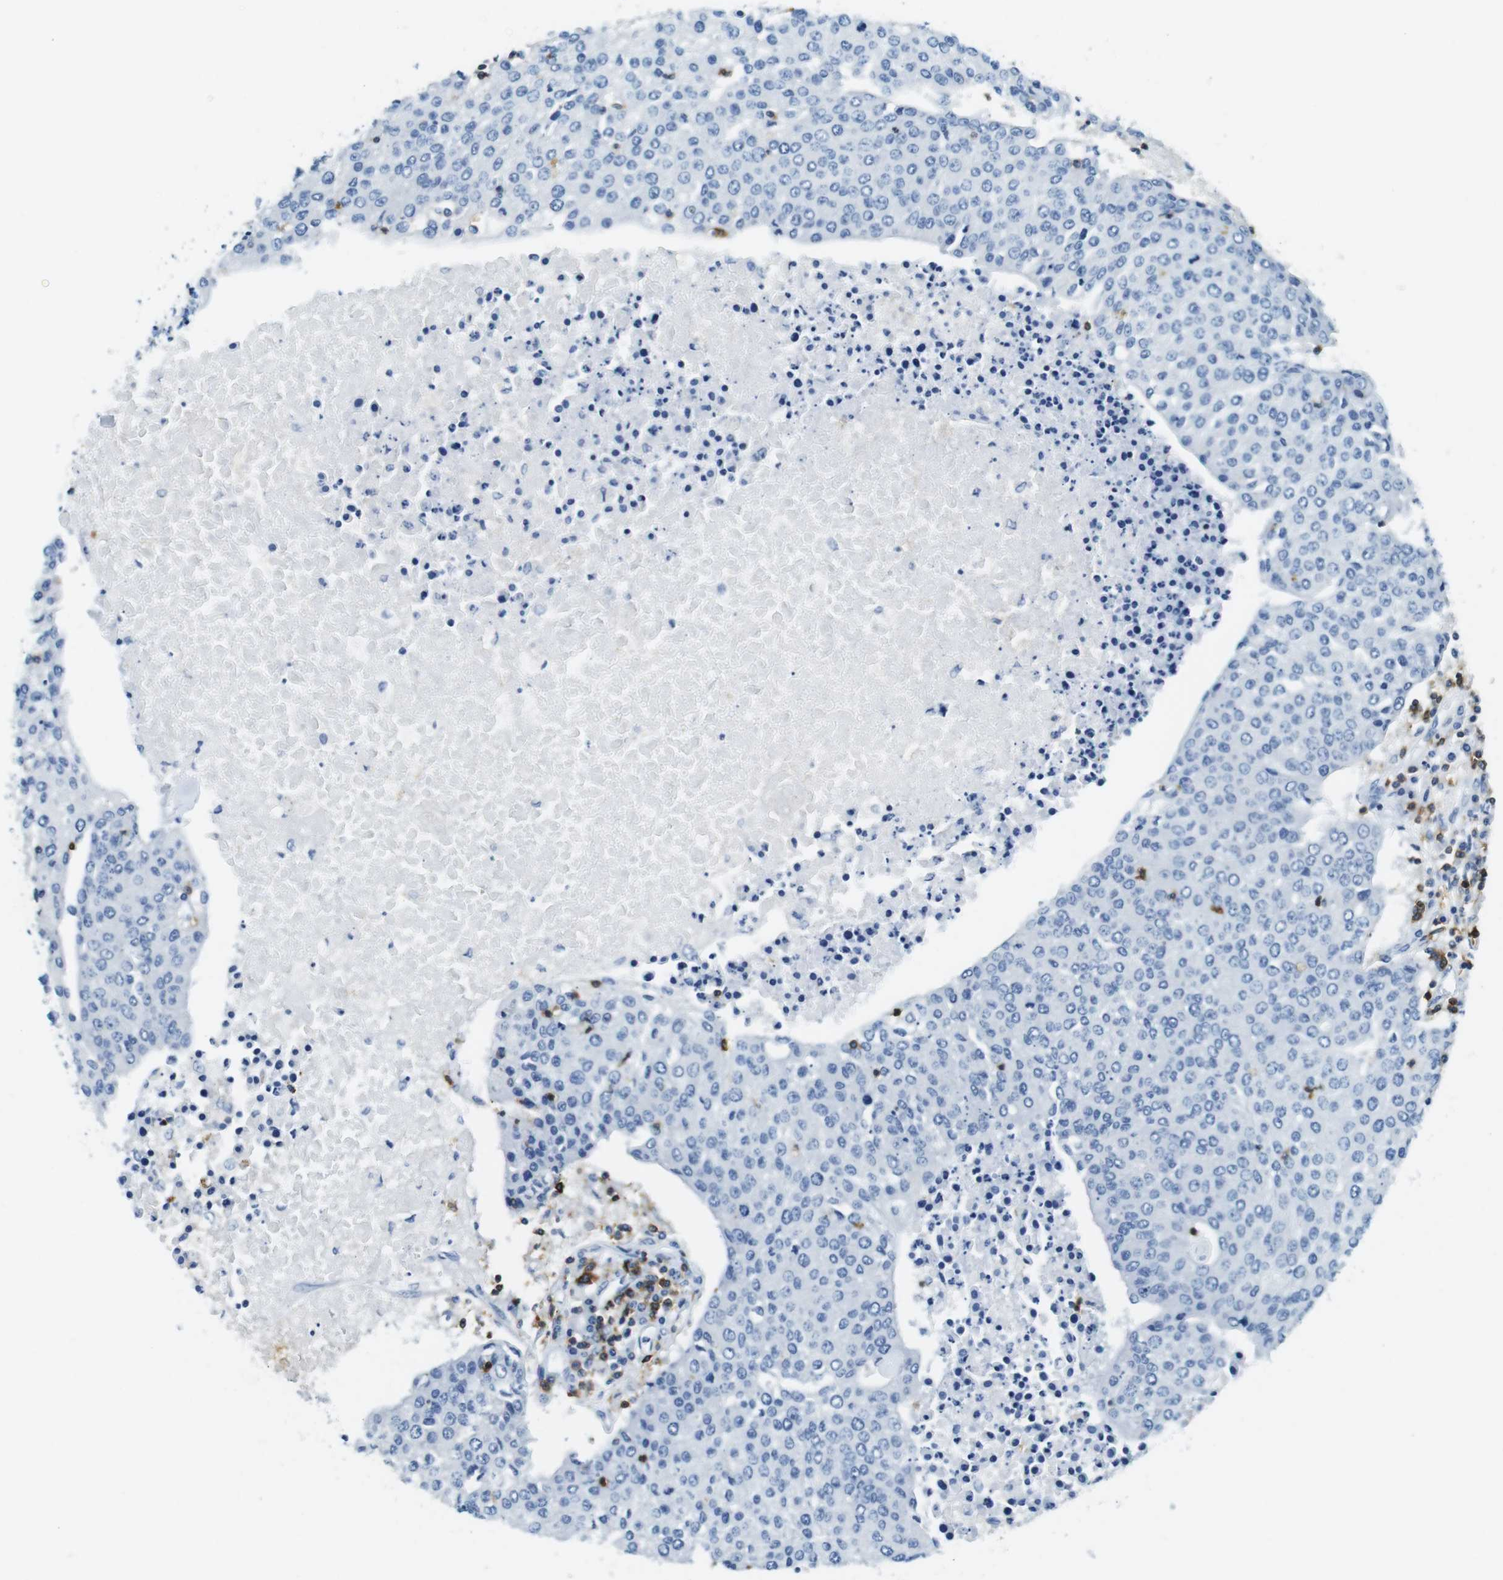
{"staining": {"intensity": "negative", "quantity": "none", "location": "none"}, "tissue": "urothelial cancer", "cell_type": "Tumor cells", "image_type": "cancer", "snomed": [{"axis": "morphology", "description": "Urothelial carcinoma, High grade"}, {"axis": "topography", "description": "Urinary bladder"}], "caption": "Immunohistochemistry (IHC) micrograph of neoplastic tissue: urothelial carcinoma (high-grade) stained with DAB (3,3'-diaminobenzidine) reveals no significant protein staining in tumor cells. (IHC, brightfield microscopy, high magnification).", "gene": "LAT", "patient": {"sex": "female", "age": 85}}